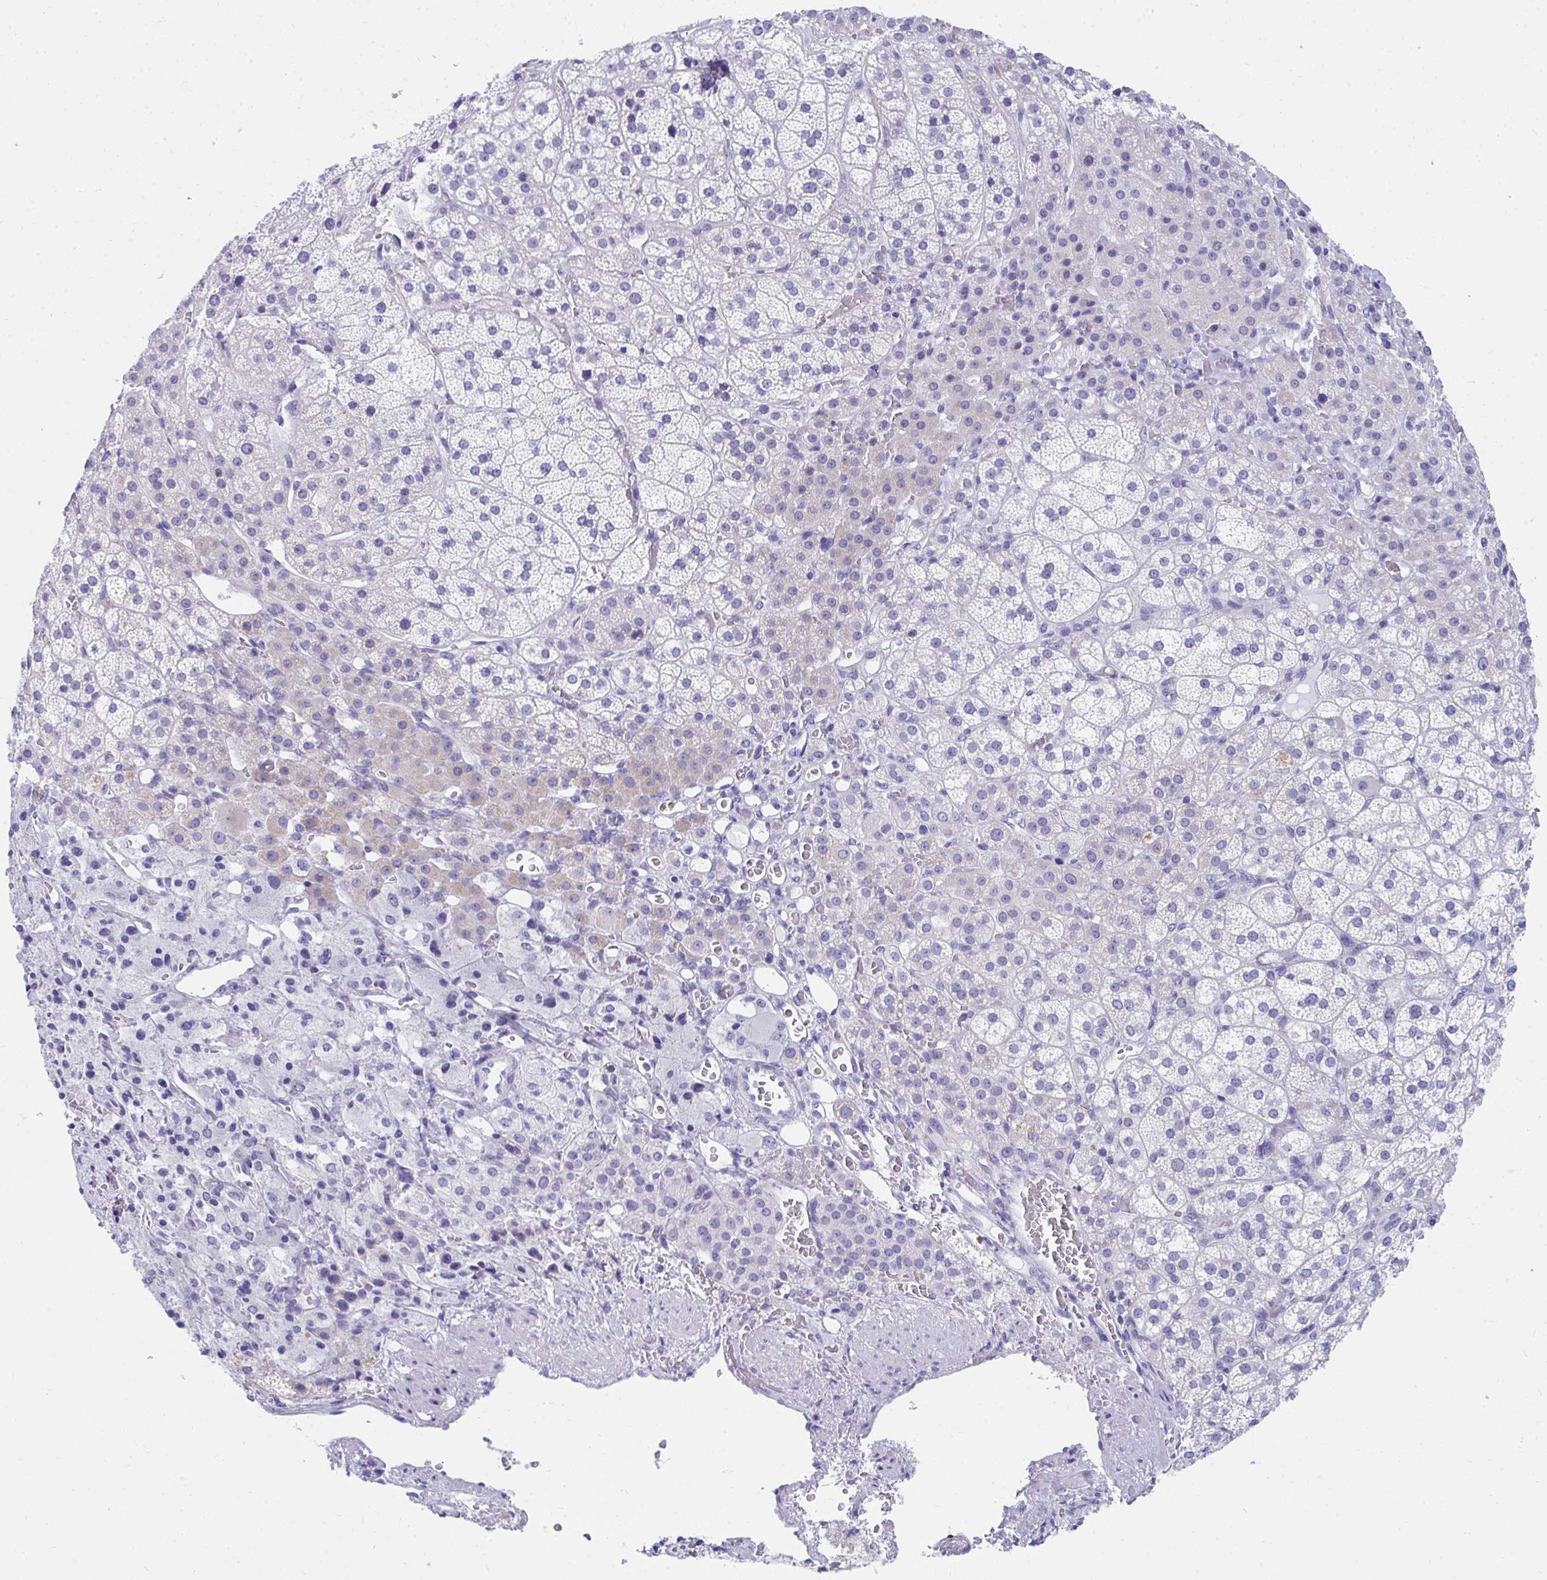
{"staining": {"intensity": "negative", "quantity": "none", "location": "none"}, "tissue": "adrenal gland", "cell_type": "Glandular cells", "image_type": "normal", "snomed": [{"axis": "morphology", "description": "Normal tissue, NOS"}, {"axis": "topography", "description": "Adrenal gland"}], "caption": "Immunohistochemical staining of unremarkable human adrenal gland demonstrates no significant expression in glandular cells. Brightfield microscopy of immunohistochemistry (IHC) stained with DAB (3,3'-diaminobenzidine) (brown) and hematoxylin (blue), captured at high magnification.", "gene": "HGD", "patient": {"sex": "female", "age": 60}}